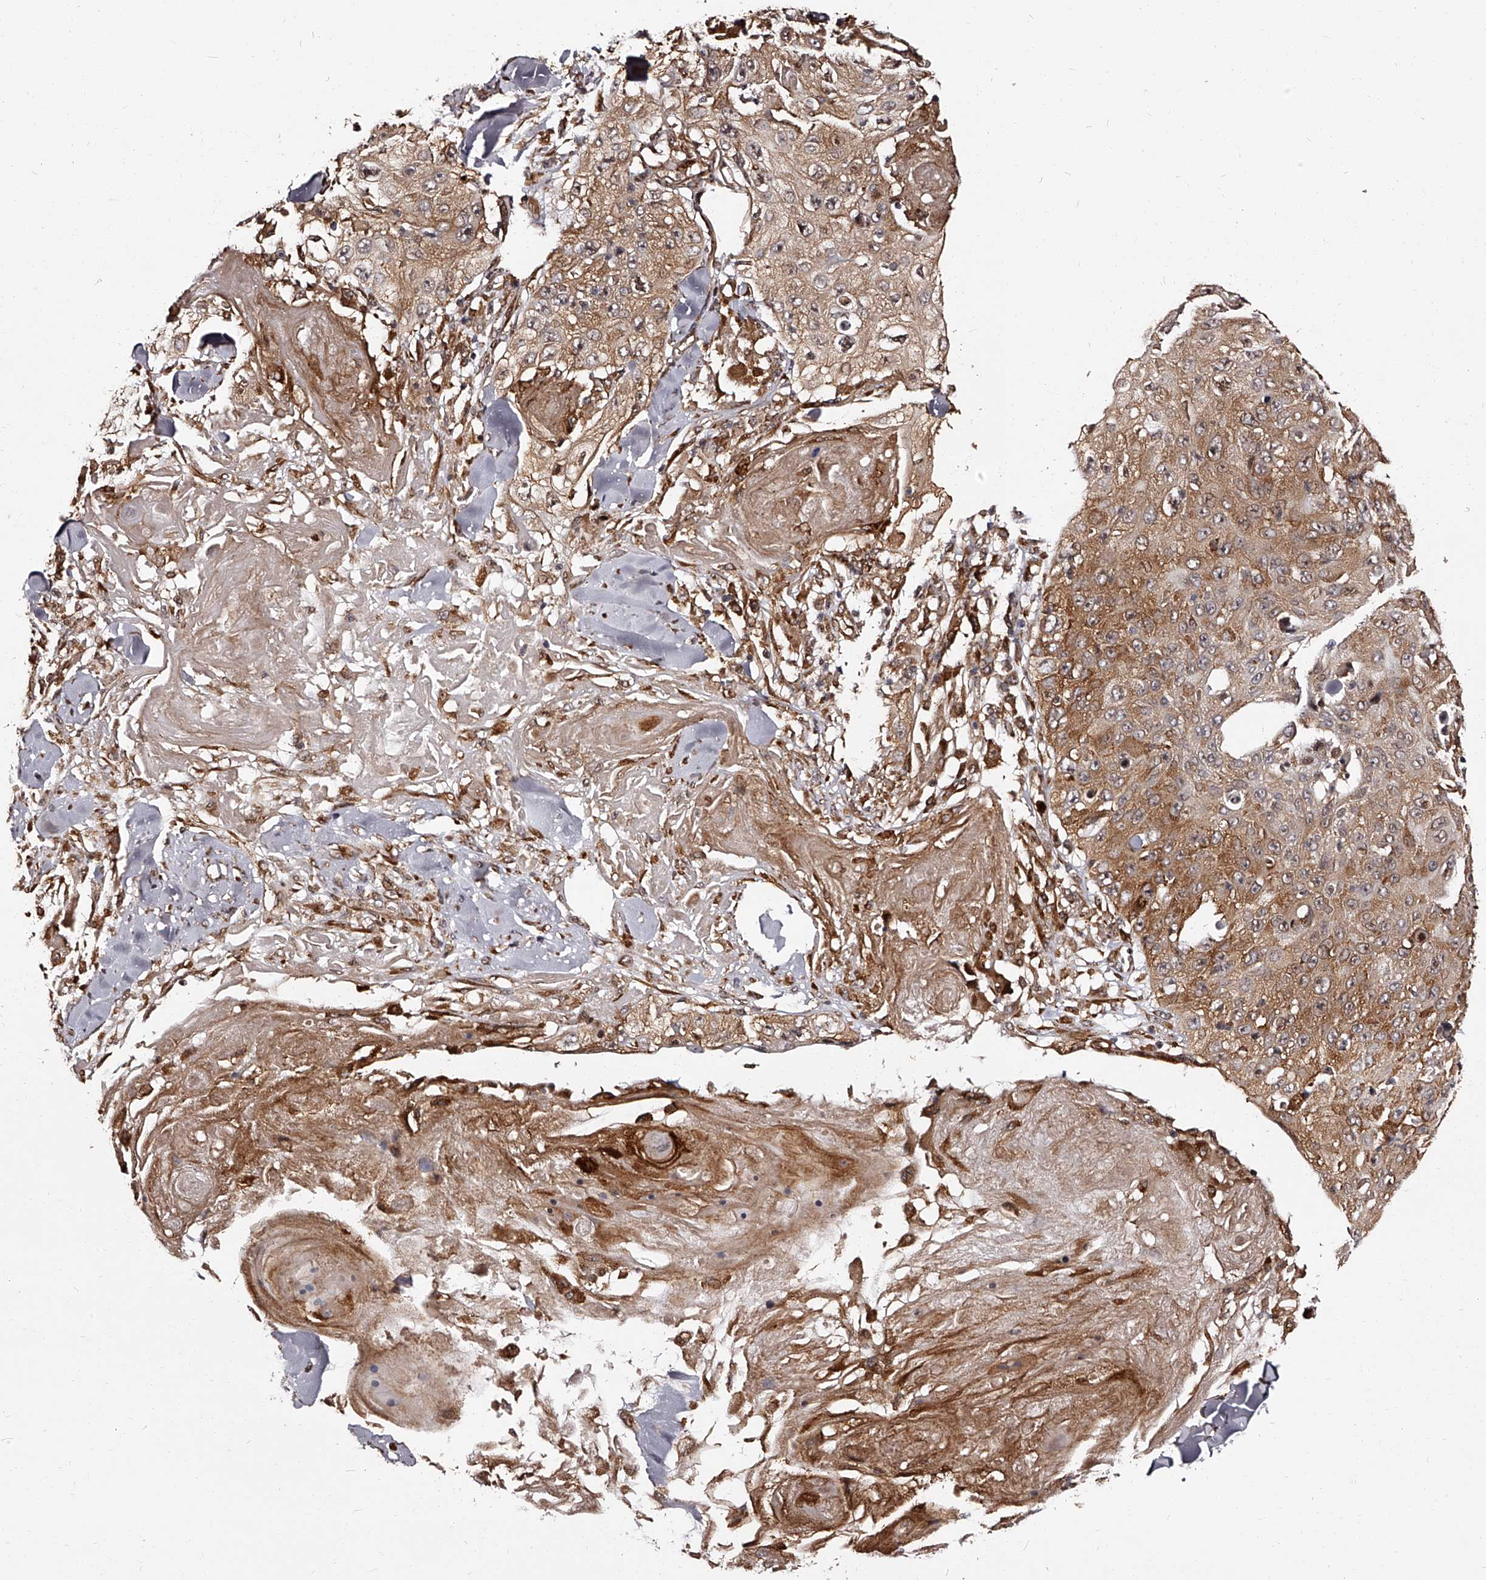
{"staining": {"intensity": "moderate", "quantity": ">75%", "location": "cytoplasmic/membranous,nuclear"}, "tissue": "skin cancer", "cell_type": "Tumor cells", "image_type": "cancer", "snomed": [{"axis": "morphology", "description": "Squamous cell carcinoma, NOS"}, {"axis": "topography", "description": "Skin"}], "caption": "Protein expression analysis of human skin cancer (squamous cell carcinoma) reveals moderate cytoplasmic/membranous and nuclear staining in about >75% of tumor cells.", "gene": "RSC1A1", "patient": {"sex": "male", "age": 86}}